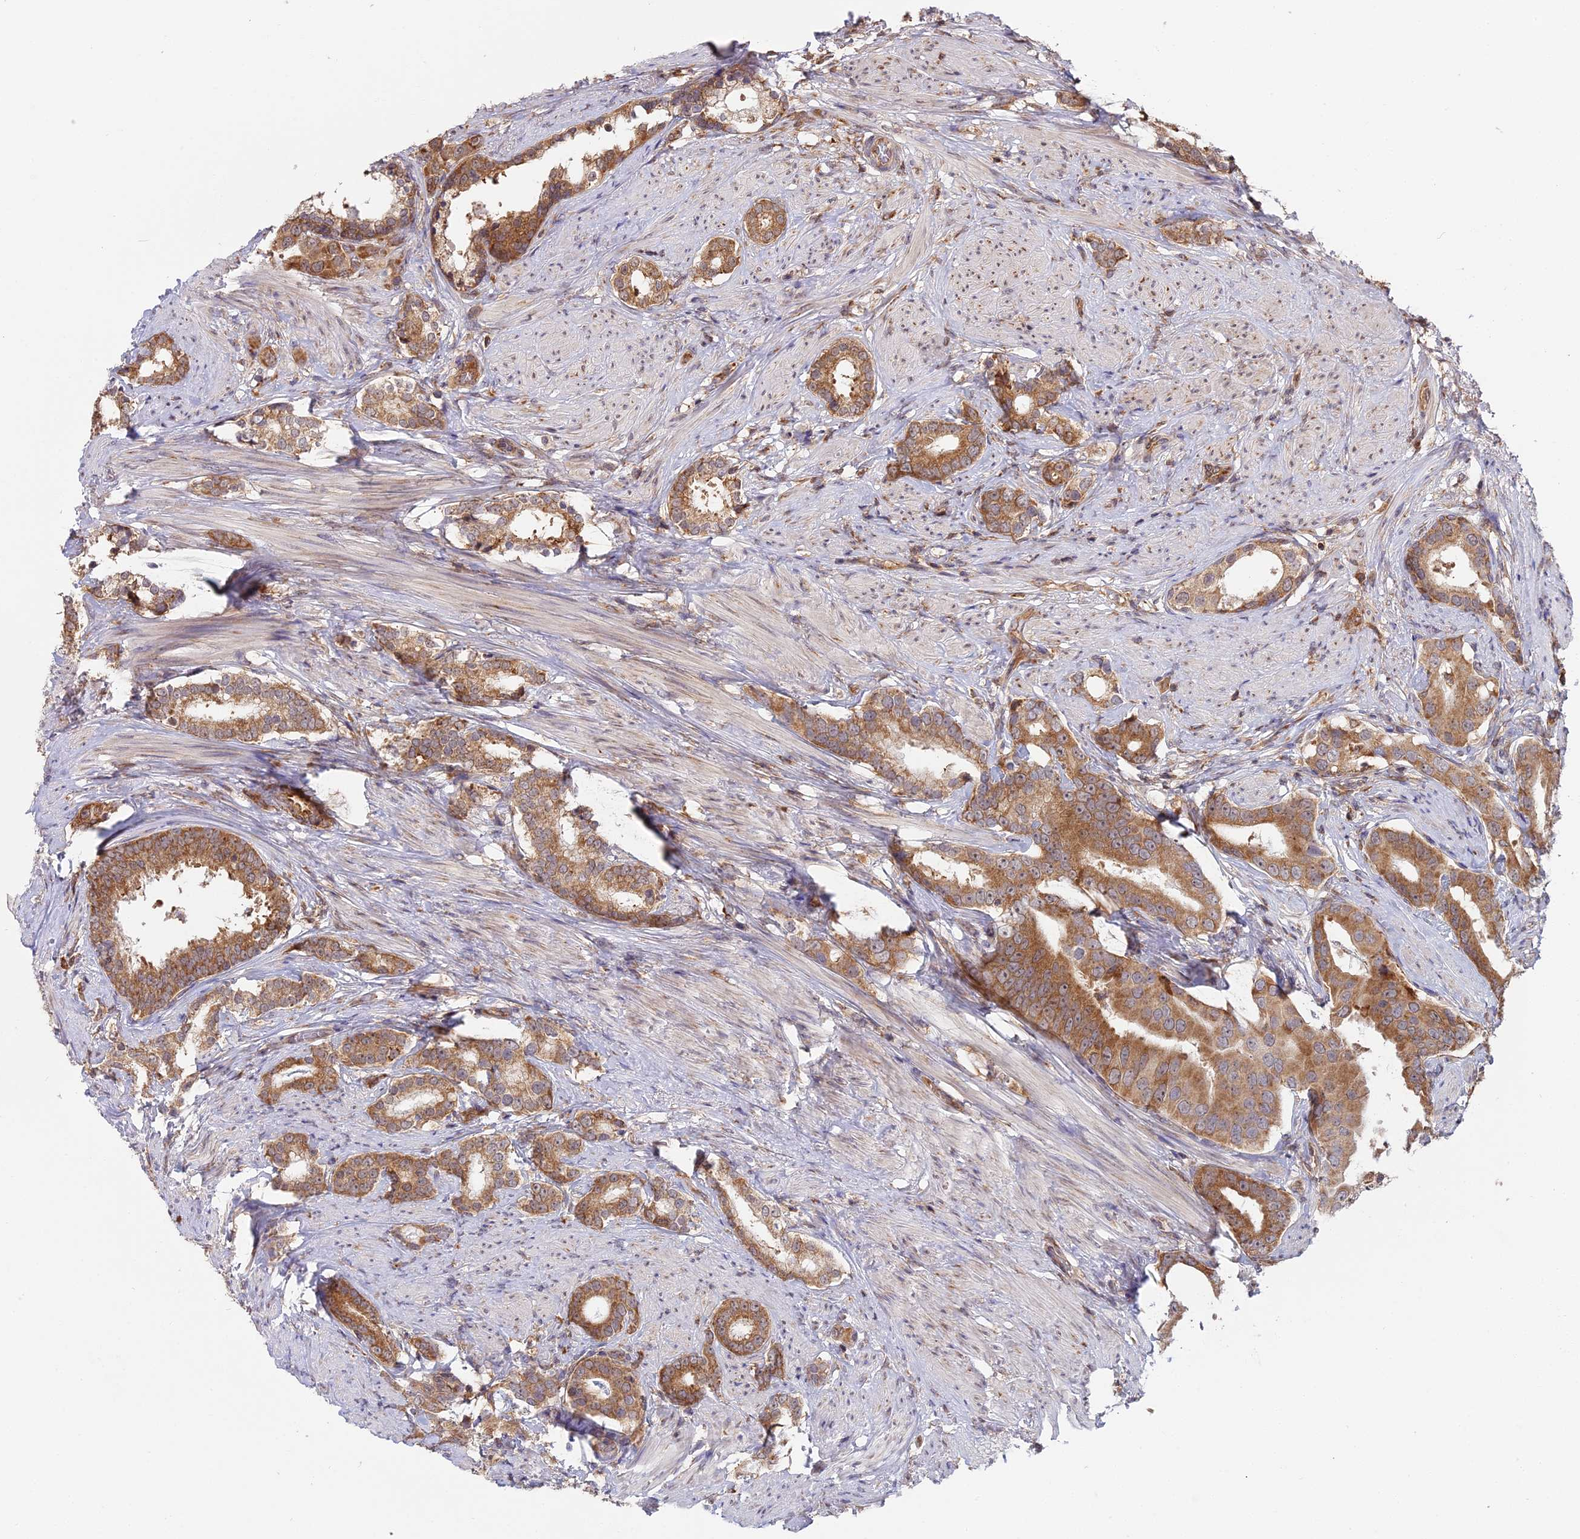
{"staining": {"intensity": "strong", "quantity": ">75%", "location": "cytoplasmic/membranous"}, "tissue": "prostate cancer", "cell_type": "Tumor cells", "image_type": "cancer", "snomed": [{"axis": "morphology", "description": "Adenocarcinoma, Low grade"}, {"axis": "topography", "description": "Prostate"}], "caption": "DAB (3,3'-diaminobenzidine) immunohistochemical staining of human low-grade adenocarcinoma (prostate) demonstrates strong cytoplasmic/membranous protein staining in about >75% of tumor cells.", "gene": "RPL26", "patient": {"sex": "male", "age": 71}}